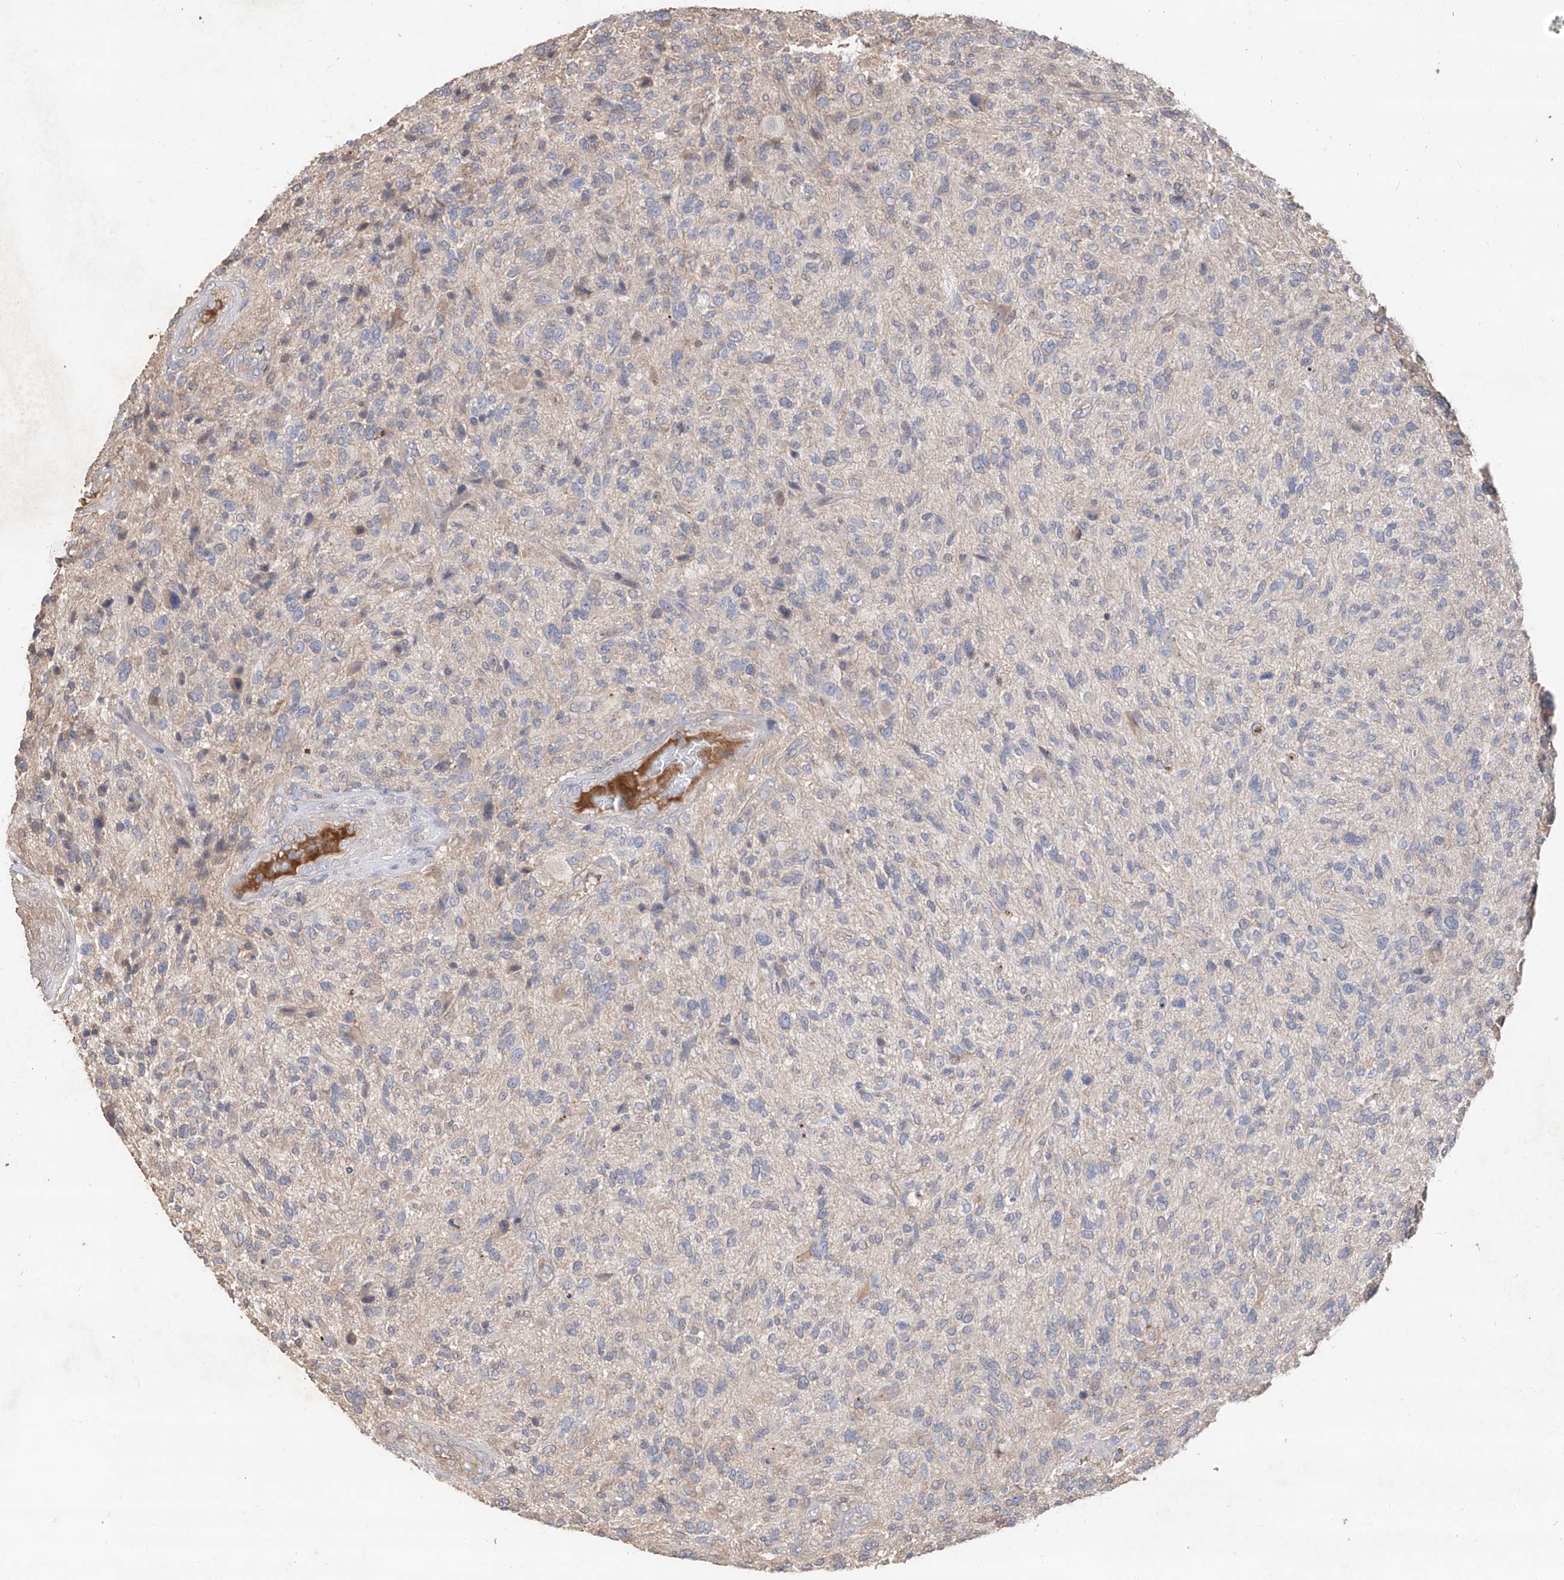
{"staining": {"intensity": "negative", "quantity": "none", "location": "none"}, "tissue": "glioma", "cell_type": "Tumor cells", "image_type": "cancer", "snomed": [{"axis": "morphology", "description": "Glioma, malignant, High grade"}, {"axis": "topography", "description": "Brain"}], "caption": "Immunohistochemistry (IHC) photomicrograph of neoplastic tissue: glioma stained with DAB (3,3'-diaminobenzidine) displays no significant protein expression in tumor cells. The staining is performed using DAB brown chromogen with nuclei counter-stained in using hematoxylin.", "gene": "EDN1", "patient": {"sex": "male", "age": 47}}